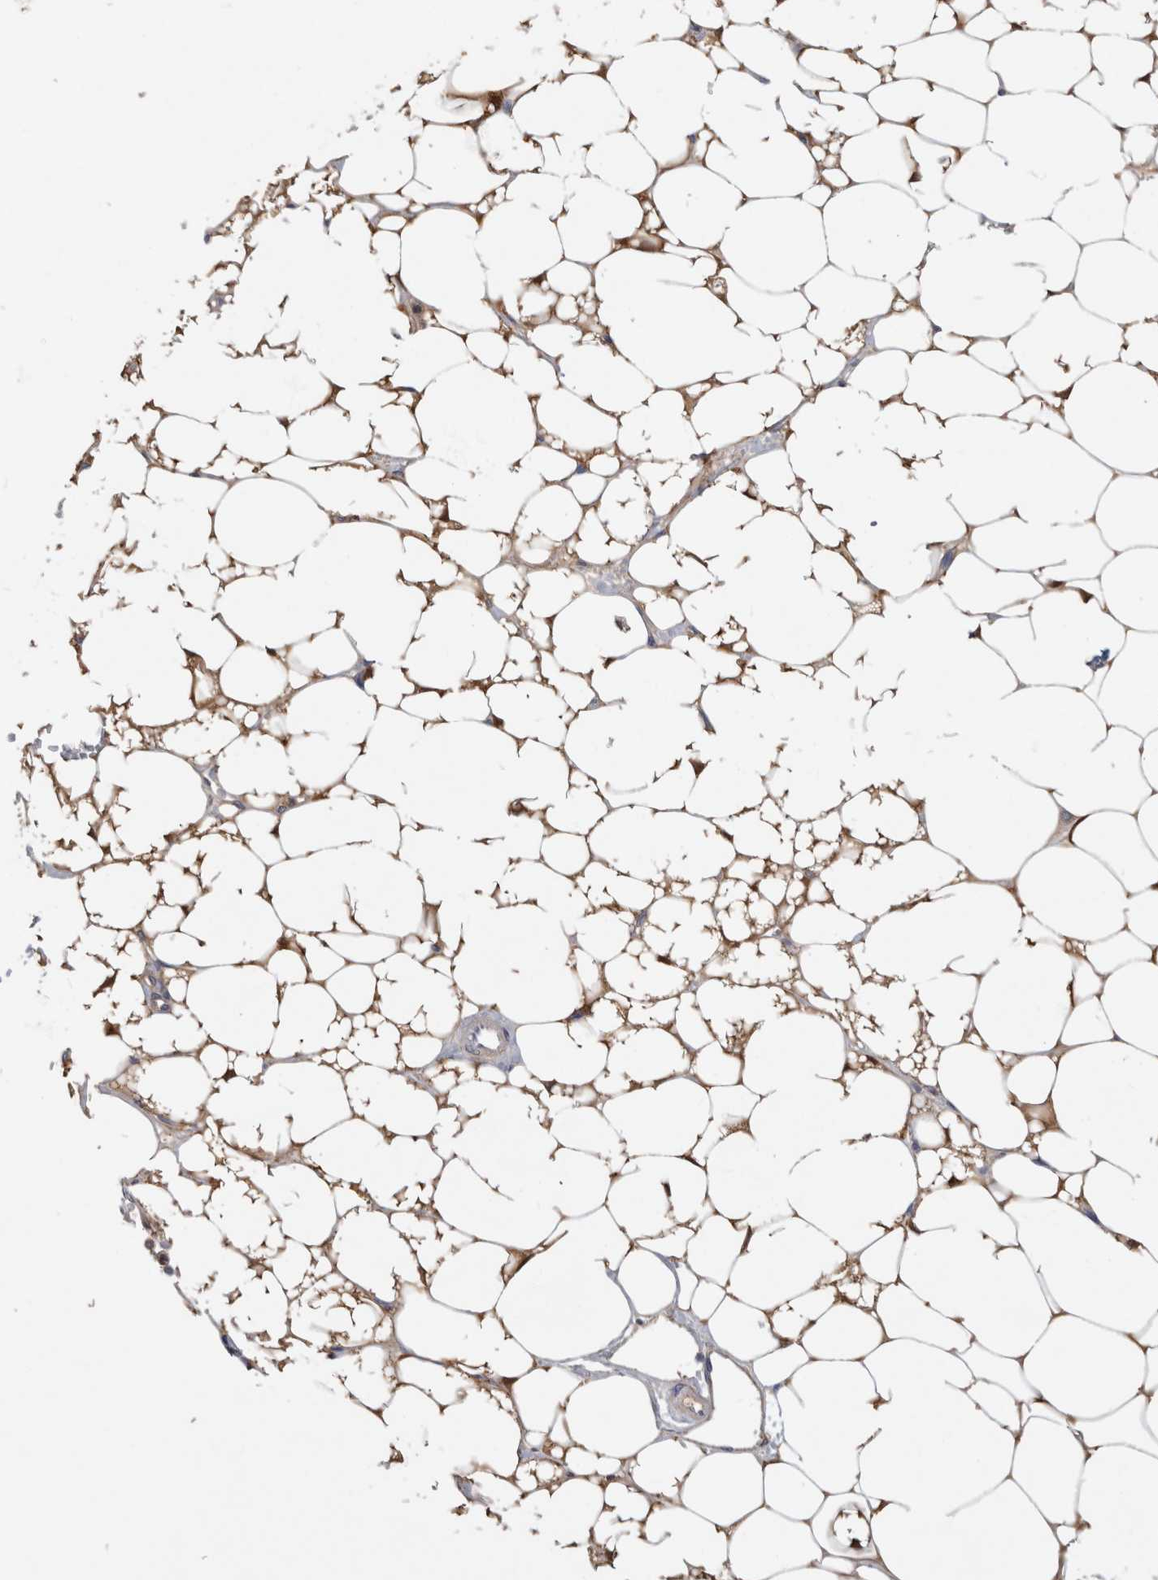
{"staining": {"intensity": "moderate", "quantity": ">75%", "location": "cytoplasmic/membranous,nuclear"}, "tissue": "adrenal gland", "cell_type": "Glandular cells", "image_type": "normal", "snomed": [{"axis": "morphology", "description": "Normal tissue, NOS"}, {"axis": "topography", "description": "Adrenal gland"}], "caption": "The histopathology image shows staining of normal adrenal gland, revealing moderate cytoplasmic/membranous,nuclear protein expression (brown color) within glandular cells.", "gene": "PGM1", "patient": {"sex": "male", "age": 56}}